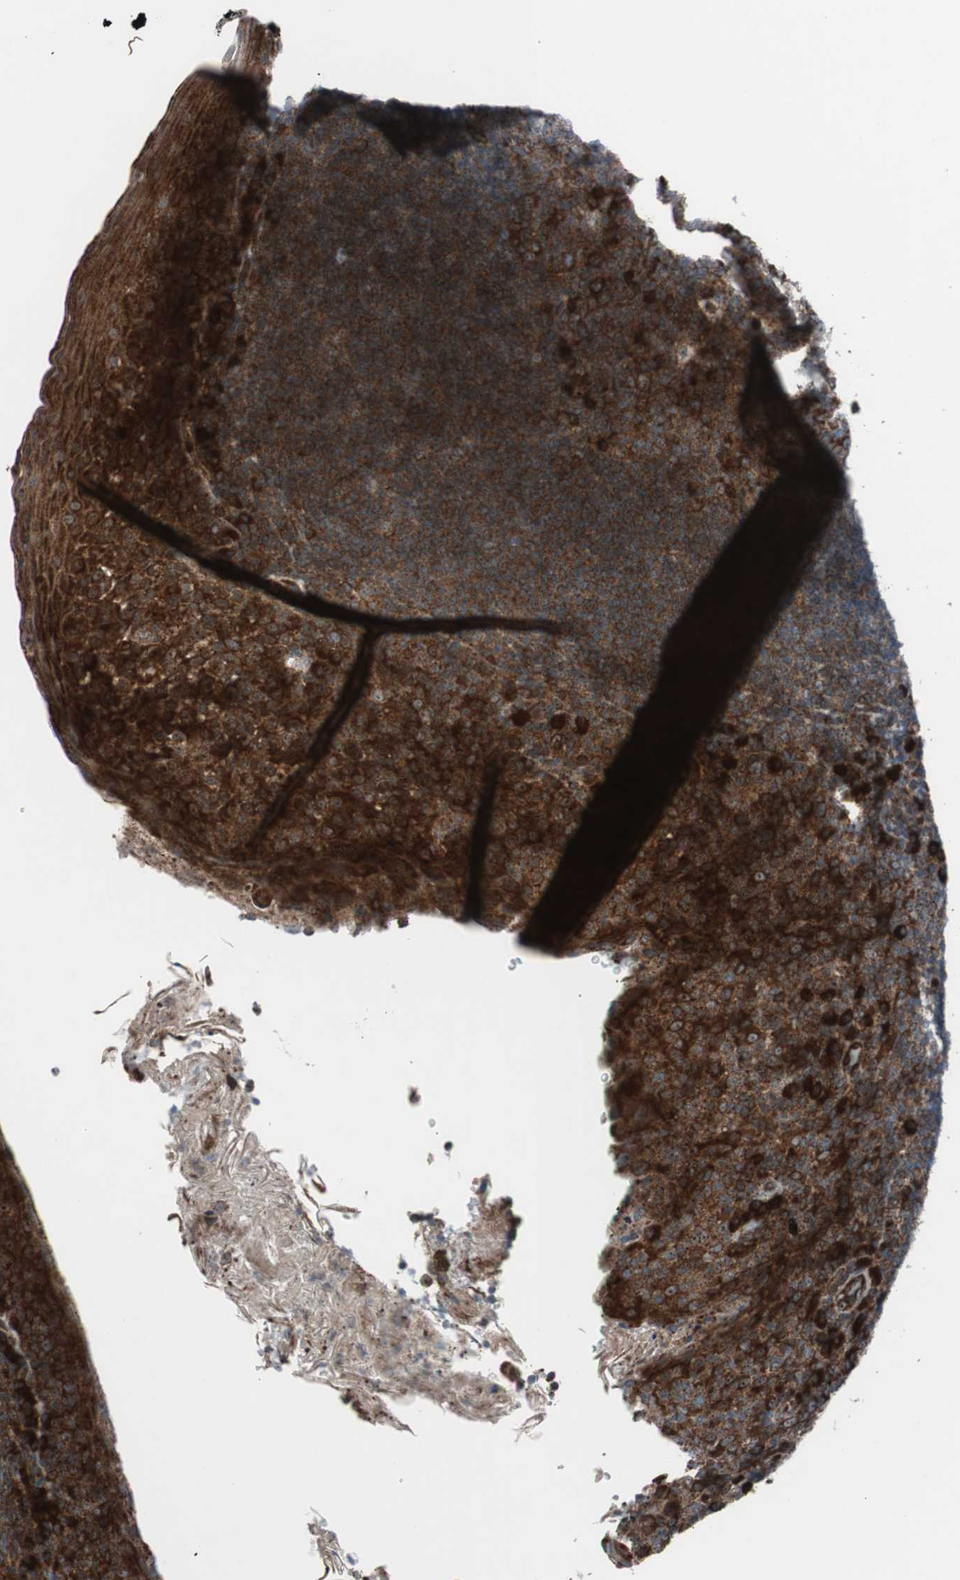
{"staining": {"intensity": "moderate", "quantity": ">75%", "location": "cytoplasmic/membranous"}, "tissue": "tonsil", "cell_type": "Germinal center cells", "image_type": "normal", "snomed": [{"axis": "morphology", "description": "Normal tissue, NOS"}, {"axis": "topography", "description": "Tonsil"}], "caption": "Tonsil stained with immunohistochemistry (IHC) displays moderate cytoplasmic/membranous staining in about >75% of germinal center cells. (Stains: DAB (3,3'-diaminobenzidine) in brown, nuclei in blue, Microscopy: brightfield microscopy at high magnification).", "gene": "CCL14", "patient": {"sex": "male", "age": 17}}